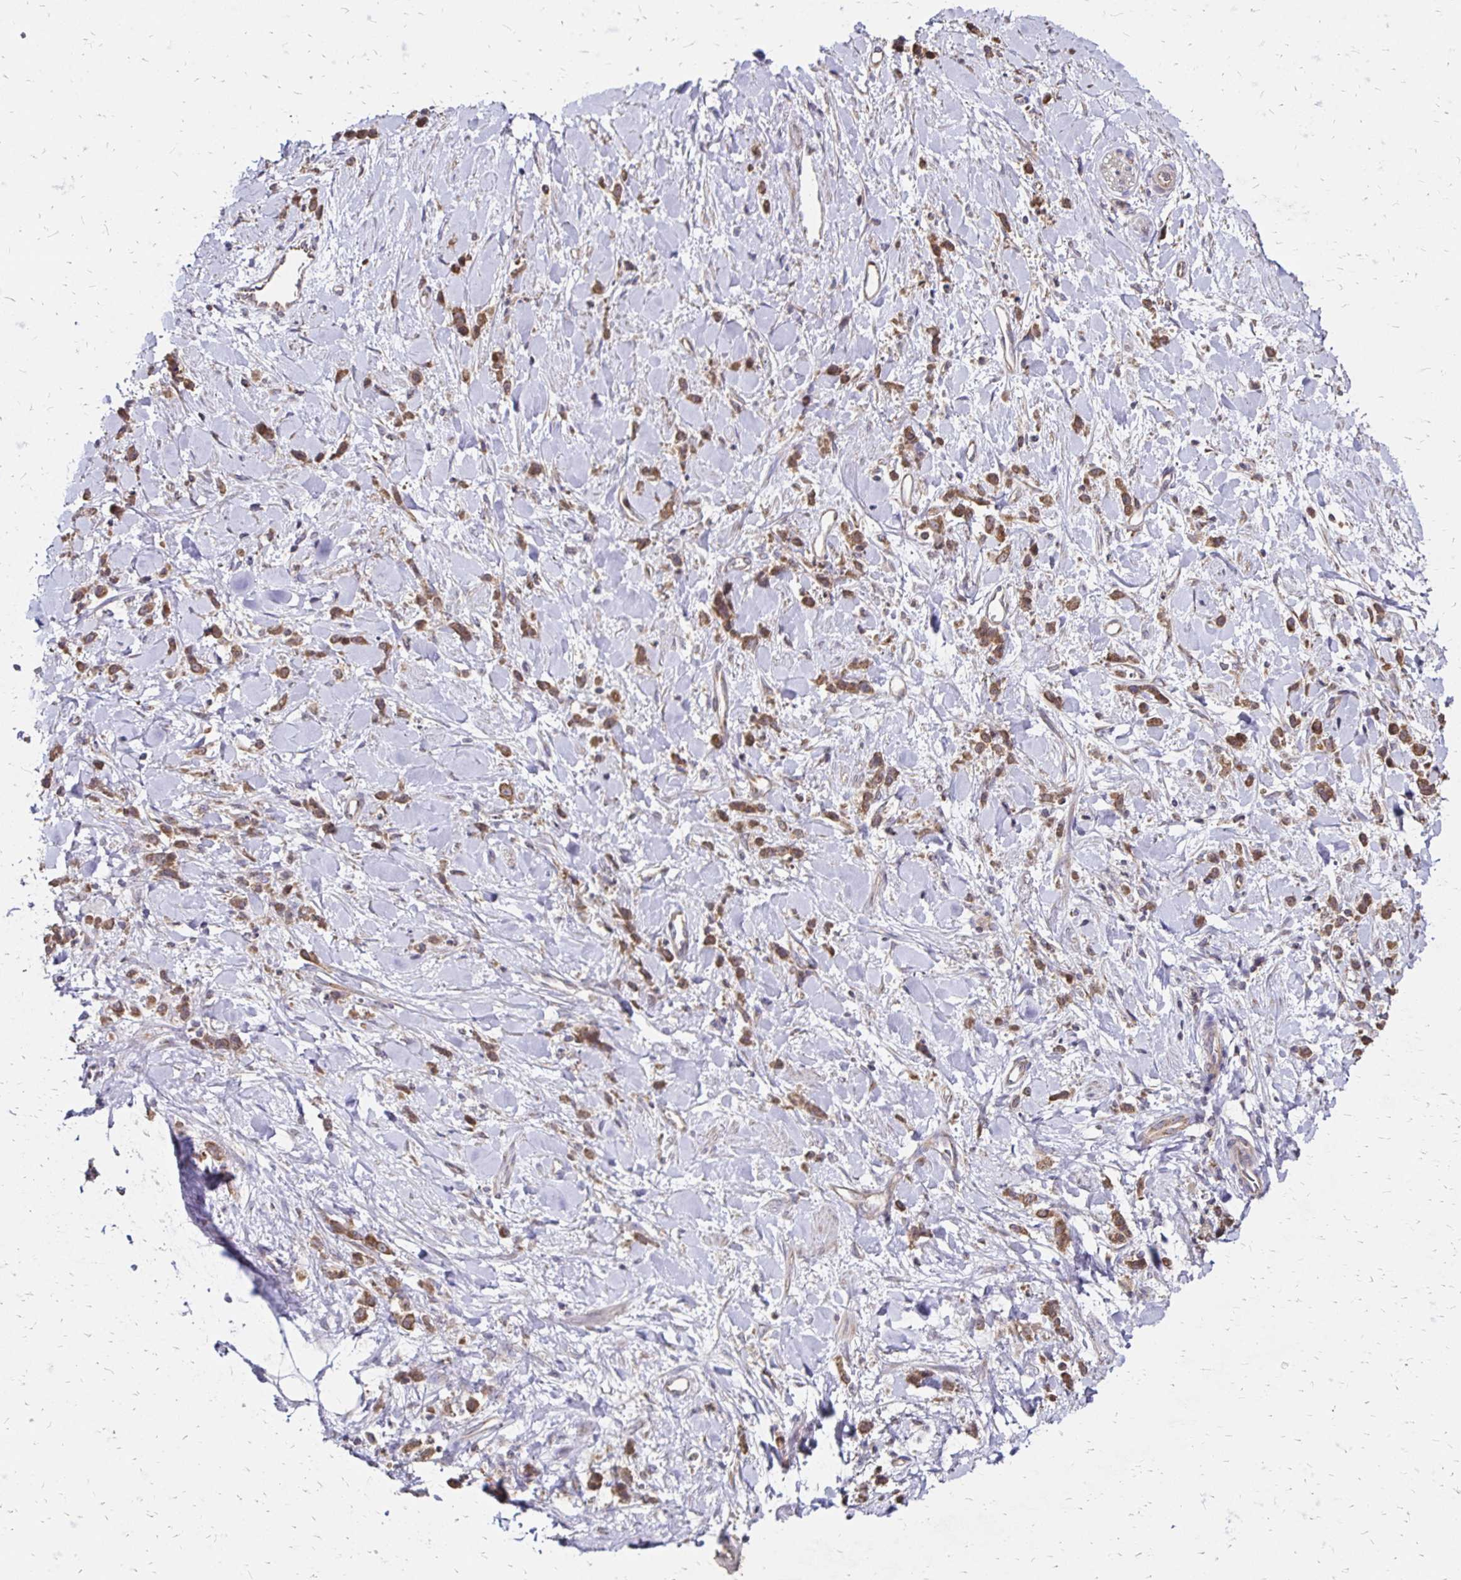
{"staining": {"intensity": "moderate", "quantity": ">75%", "location": "cytoplasmic/membranous"}, "tissue": "stomach cancer", "cell_type": "Tumor cells", "image_type": "cancer", "snomed": [{"axis": "morphology", "description": "Adenocarcinoma, NOS"}, {"axis": "topography", "description": "Stomach"}], "caption": "Brown immunohistochemical staining in stomach cancer (adenocarcinoma) reveals moderate cytoplasmic/membranous staining in about >75% of tumor cells. (DAB (3,3'-diaminobenzidine) IHC with brightfield microscopy, high magnification).", "gene": "ZW10", "patient": {"sex": "female", "age": 60}}